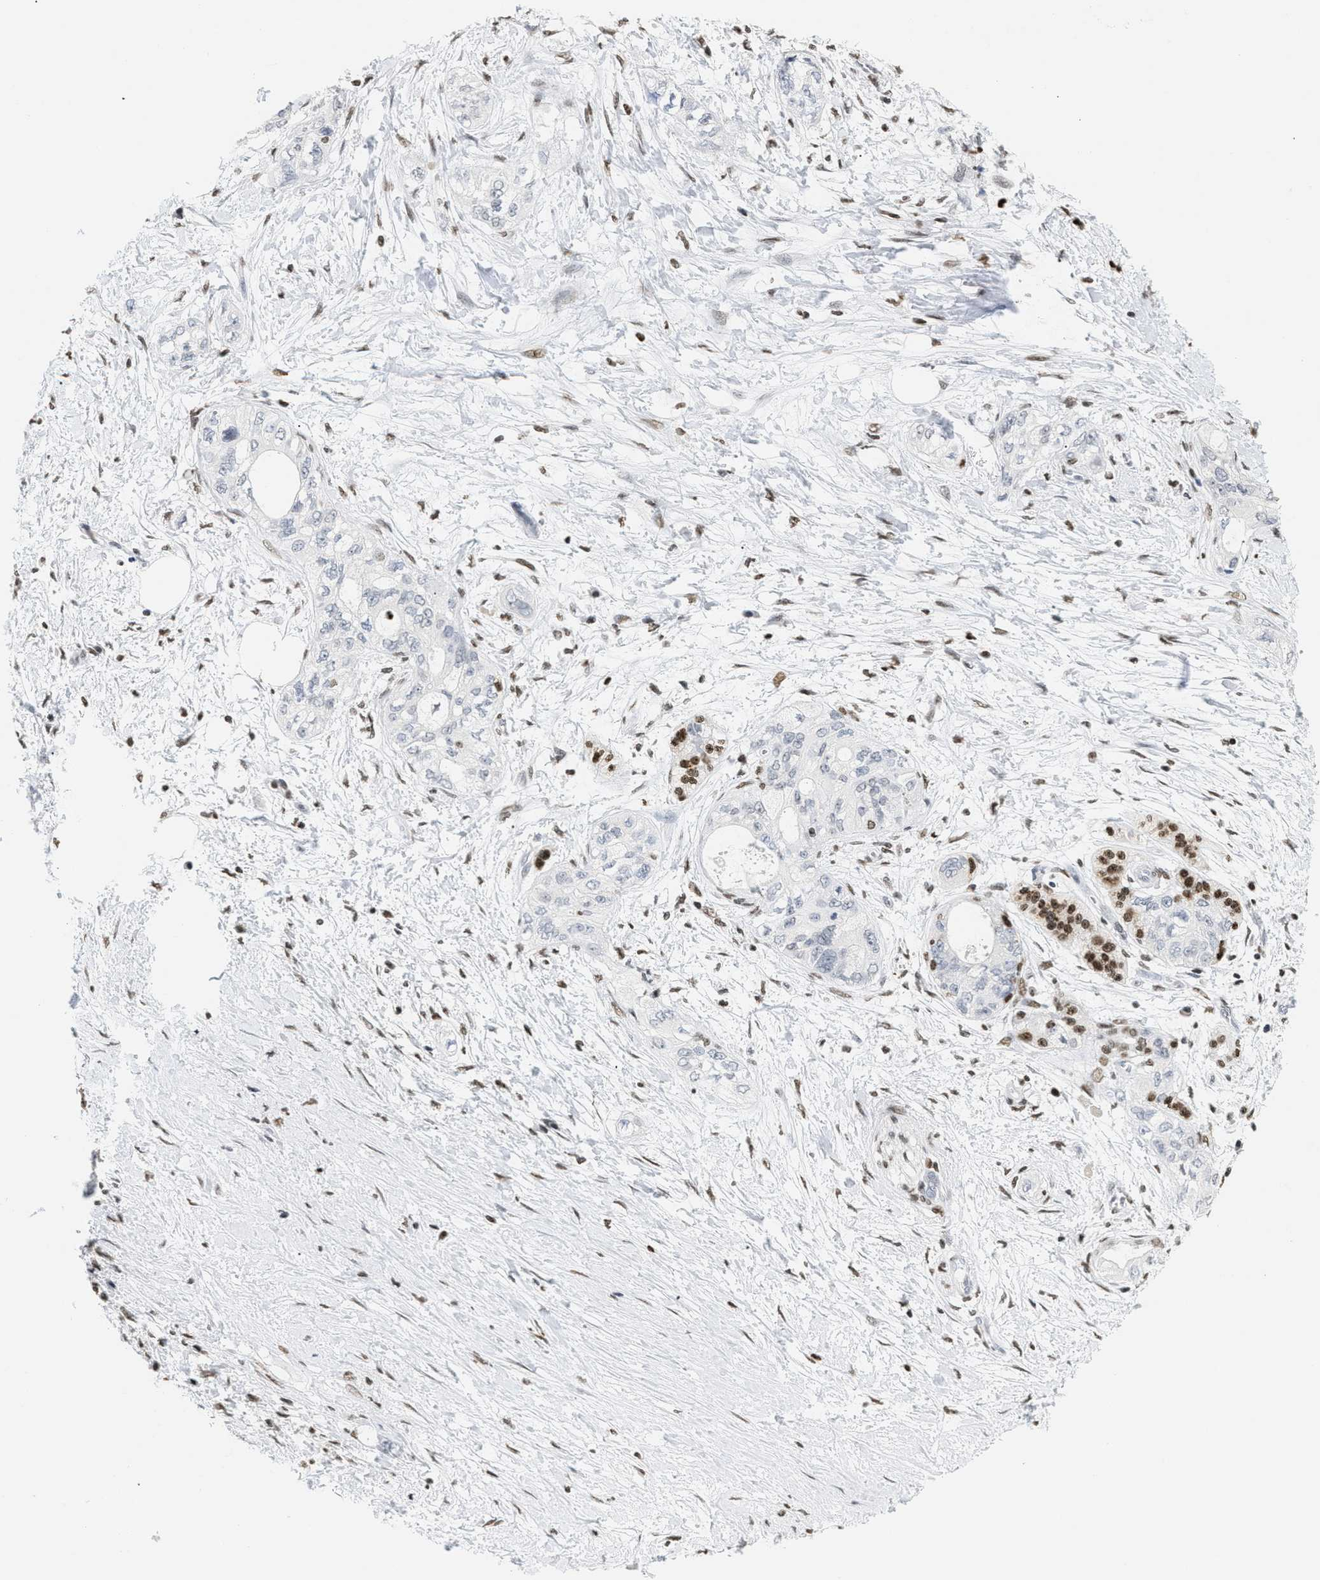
{"staining": {"intensity": "negative", "quantity": "none", "location": "none"}, "tissue": "pancreatic cancer", "cell_type": "Tumor cells", "image_type": "cancer", "snomed": [{"axis": "morphology", "description": "Adenocarcinoma, NOS"}, {"axis": "topography", "description": "Pancreas"}], "caption": "The immunohistochemistry (IHC) micrograph has no significant positivity in tumor cells of adenocarcinoma (pancreatic) tissue.", "gene": "HMGN2", "patient": {"sex": "male", "age": 70}}